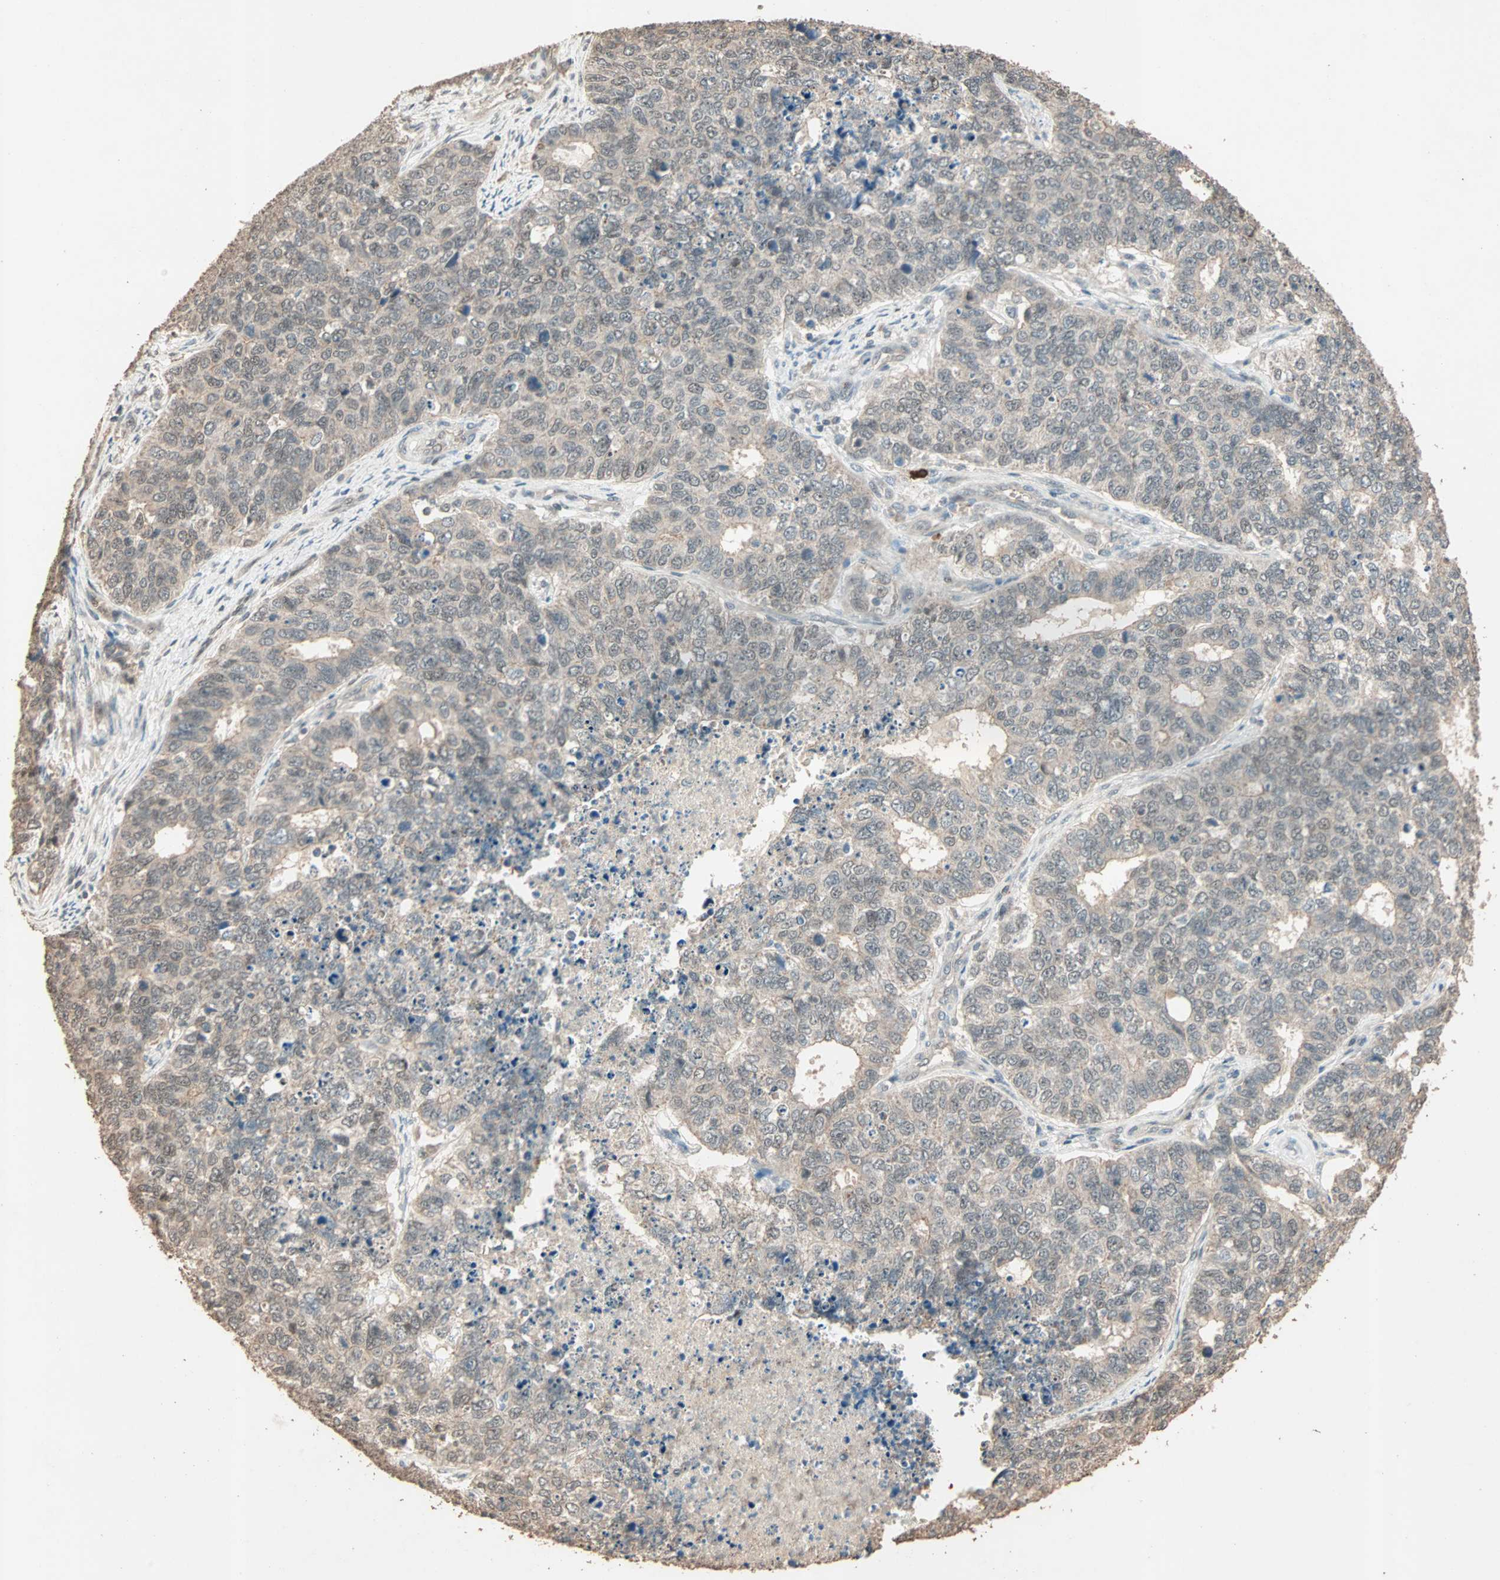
{"staining": {"intensity": "weak", "quantity": ">75%", "location": "cytoplasmic/membranous,nuclear"}, "tissue": "cervical cancer", "cell_type": "Tumor cells", "image_type": "cancer", "snomed": [{"axis": "morphology", "description": "Squamous cell carcinoma, NOS"}, {"axis": "topography", "description": "Cervix"}], "caption": "This micrograph reveals cervical cancer (squamous cell carcinoma) stained with immunohistochemistry to label a protein in brown. The cytoplasmic/membranous and nuclear of tumor cells show weak positivity for the protein. Nuclei are counter-stained blue.", "gene": "ZBTB33", "patient": {"sex": "female", "age": 63}}